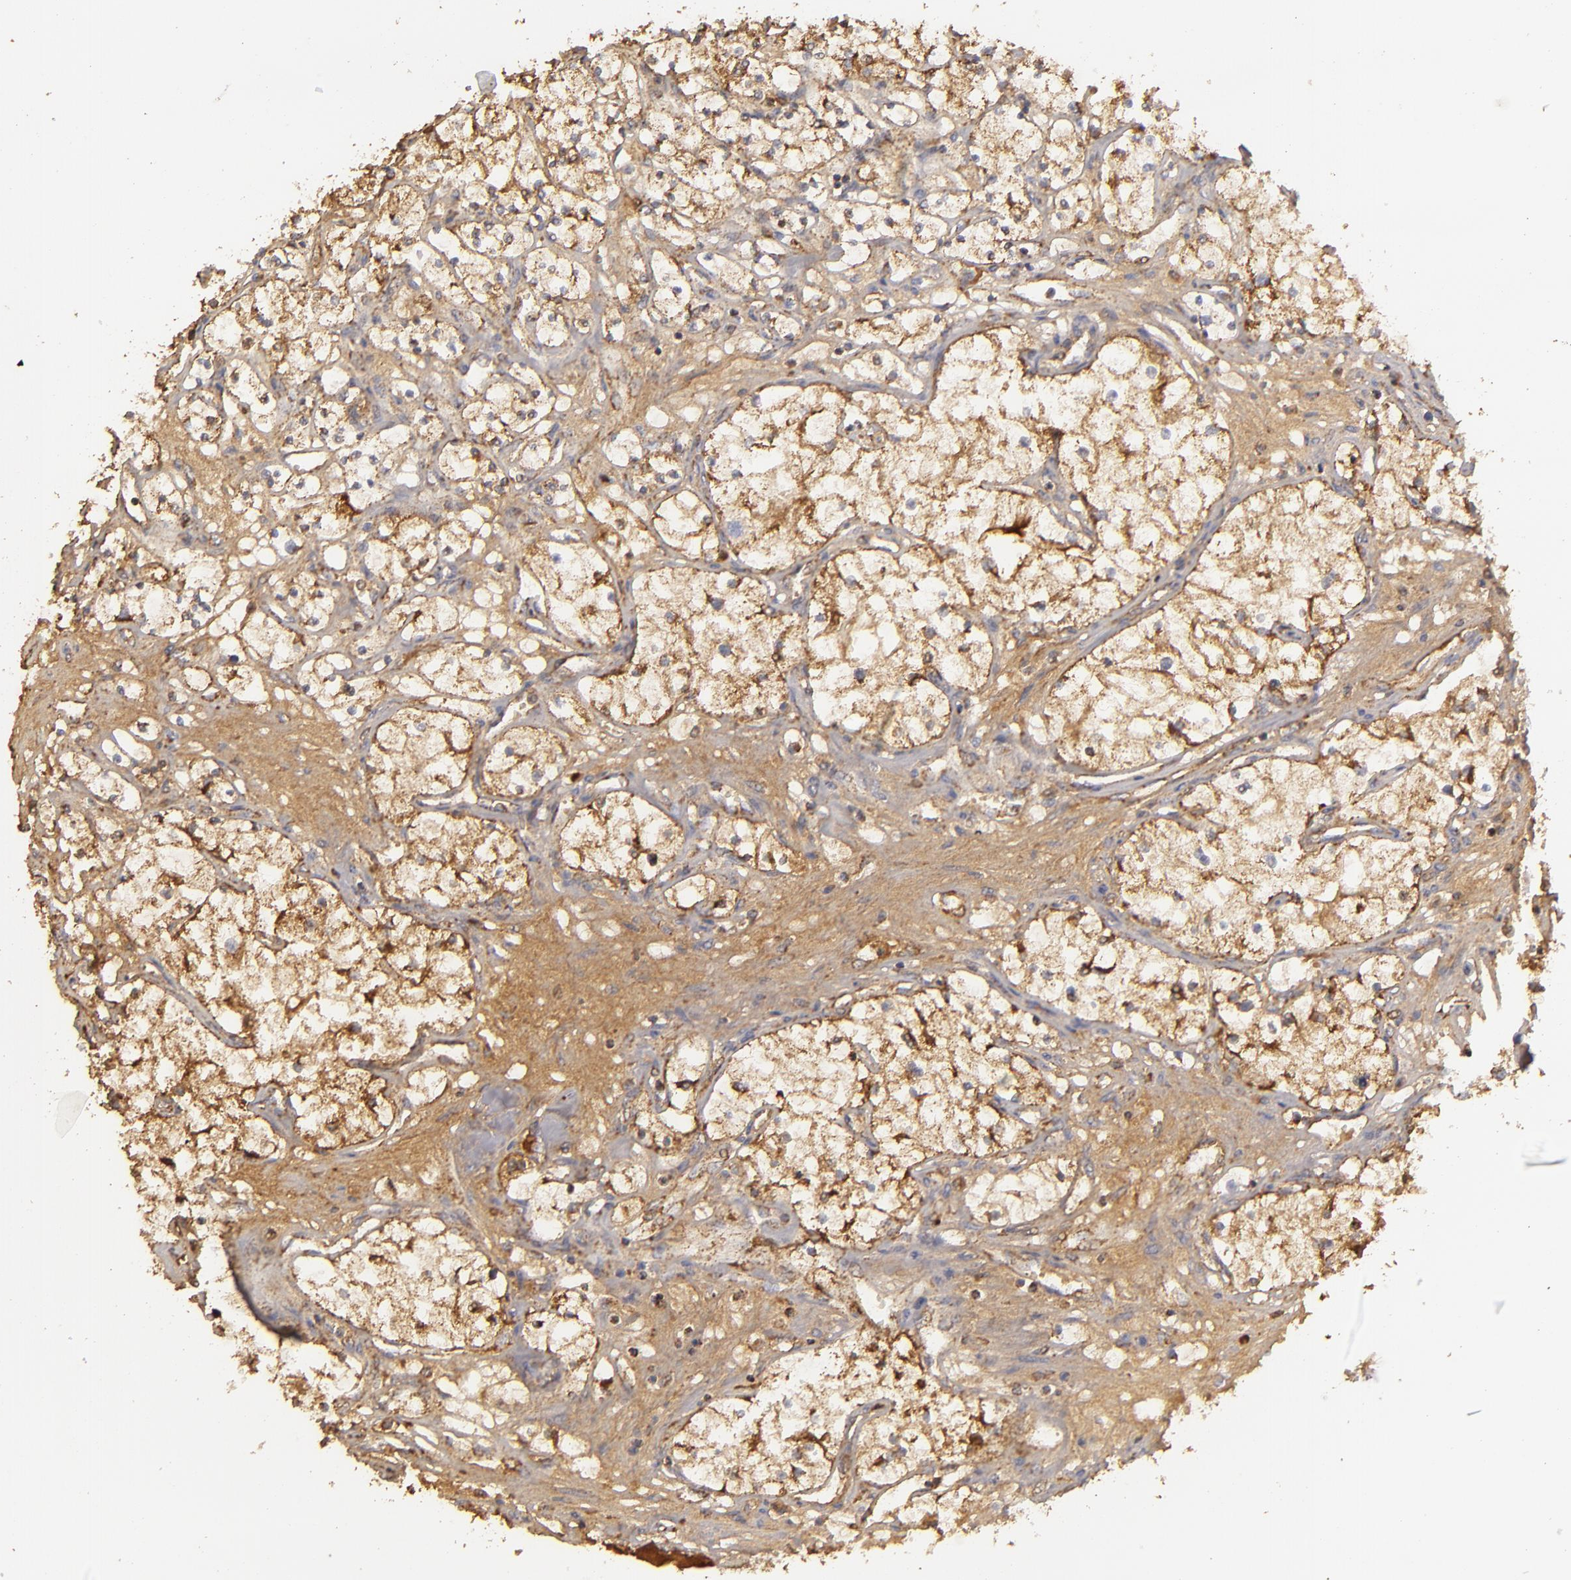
{"staining": {"intensity": "moderate", "quantity": ">75%", "location": "cytoplasmic/membranous"}, "tissue": "renal cancer", "cell_type": "Tumor cells", "image_type": "cancer", "snomed": [{"axis": "morphology", "description": "Adenocarcinoma, NOS"}, {"axis": "topography", "description": "Kidney"}], "caption": "A high-resolution image shows immunohistochemistry (IHC) staining of renal cancer (adenocarcinoma), which displays moderate cytoplasmic/membranous staining in approximately >75% of tumor cells. (Brightfield microscopy of DAB IHC at high magnification).", "gene": "CFB", "patient": {"sex": "male", "age": 61}}